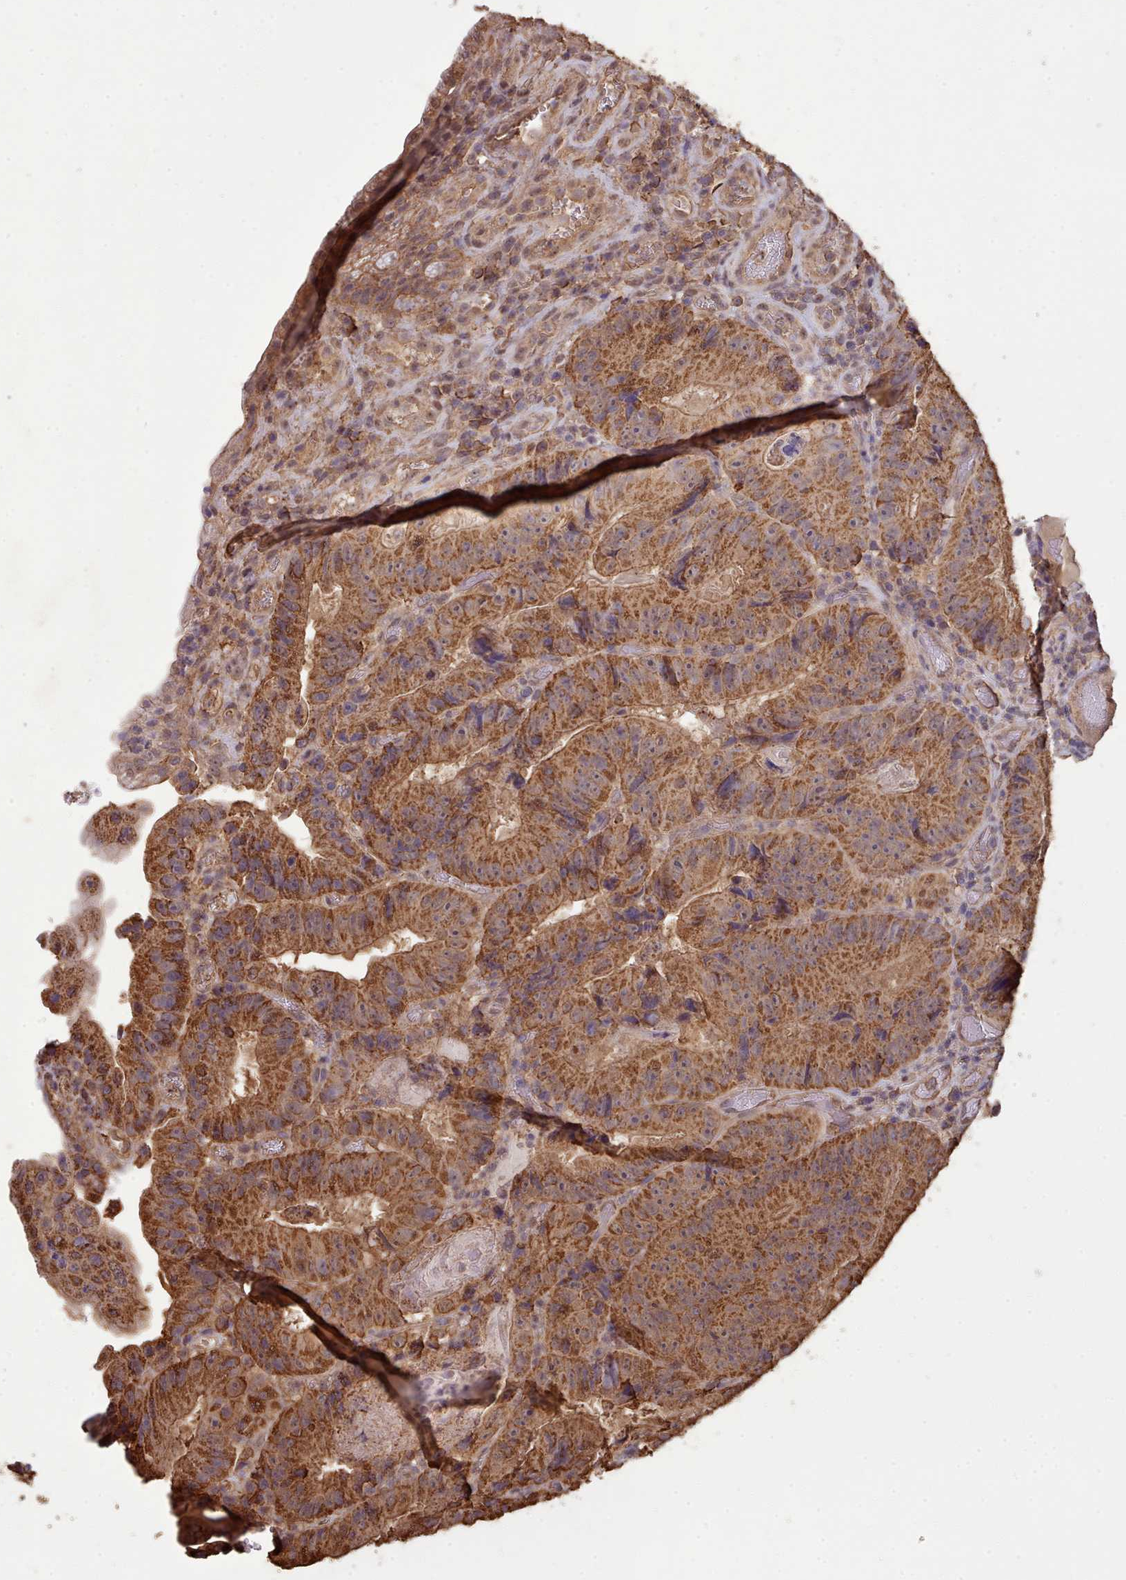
{"staining": {"intensity": "moderate", "quantity": ">75%", "location": "cytoplasmic/membranous"}, "tissue": "colorectal cancer", "cell_type": "Tumor cells", "image_type": "cancer", "snomed": [{"axis": "morphology", "description": "Adenocarcinoma, NOS"}, {"axis": "topography", "description": "Colon"}], "caption": "Colorectal cancer stained with immunohistochemistry demonstrates moderate cytoplasmic/membranous staining in approximately >75% of tumor cells.", "gene": "METRN", "patient": {"sex": "female", "age": 86}}